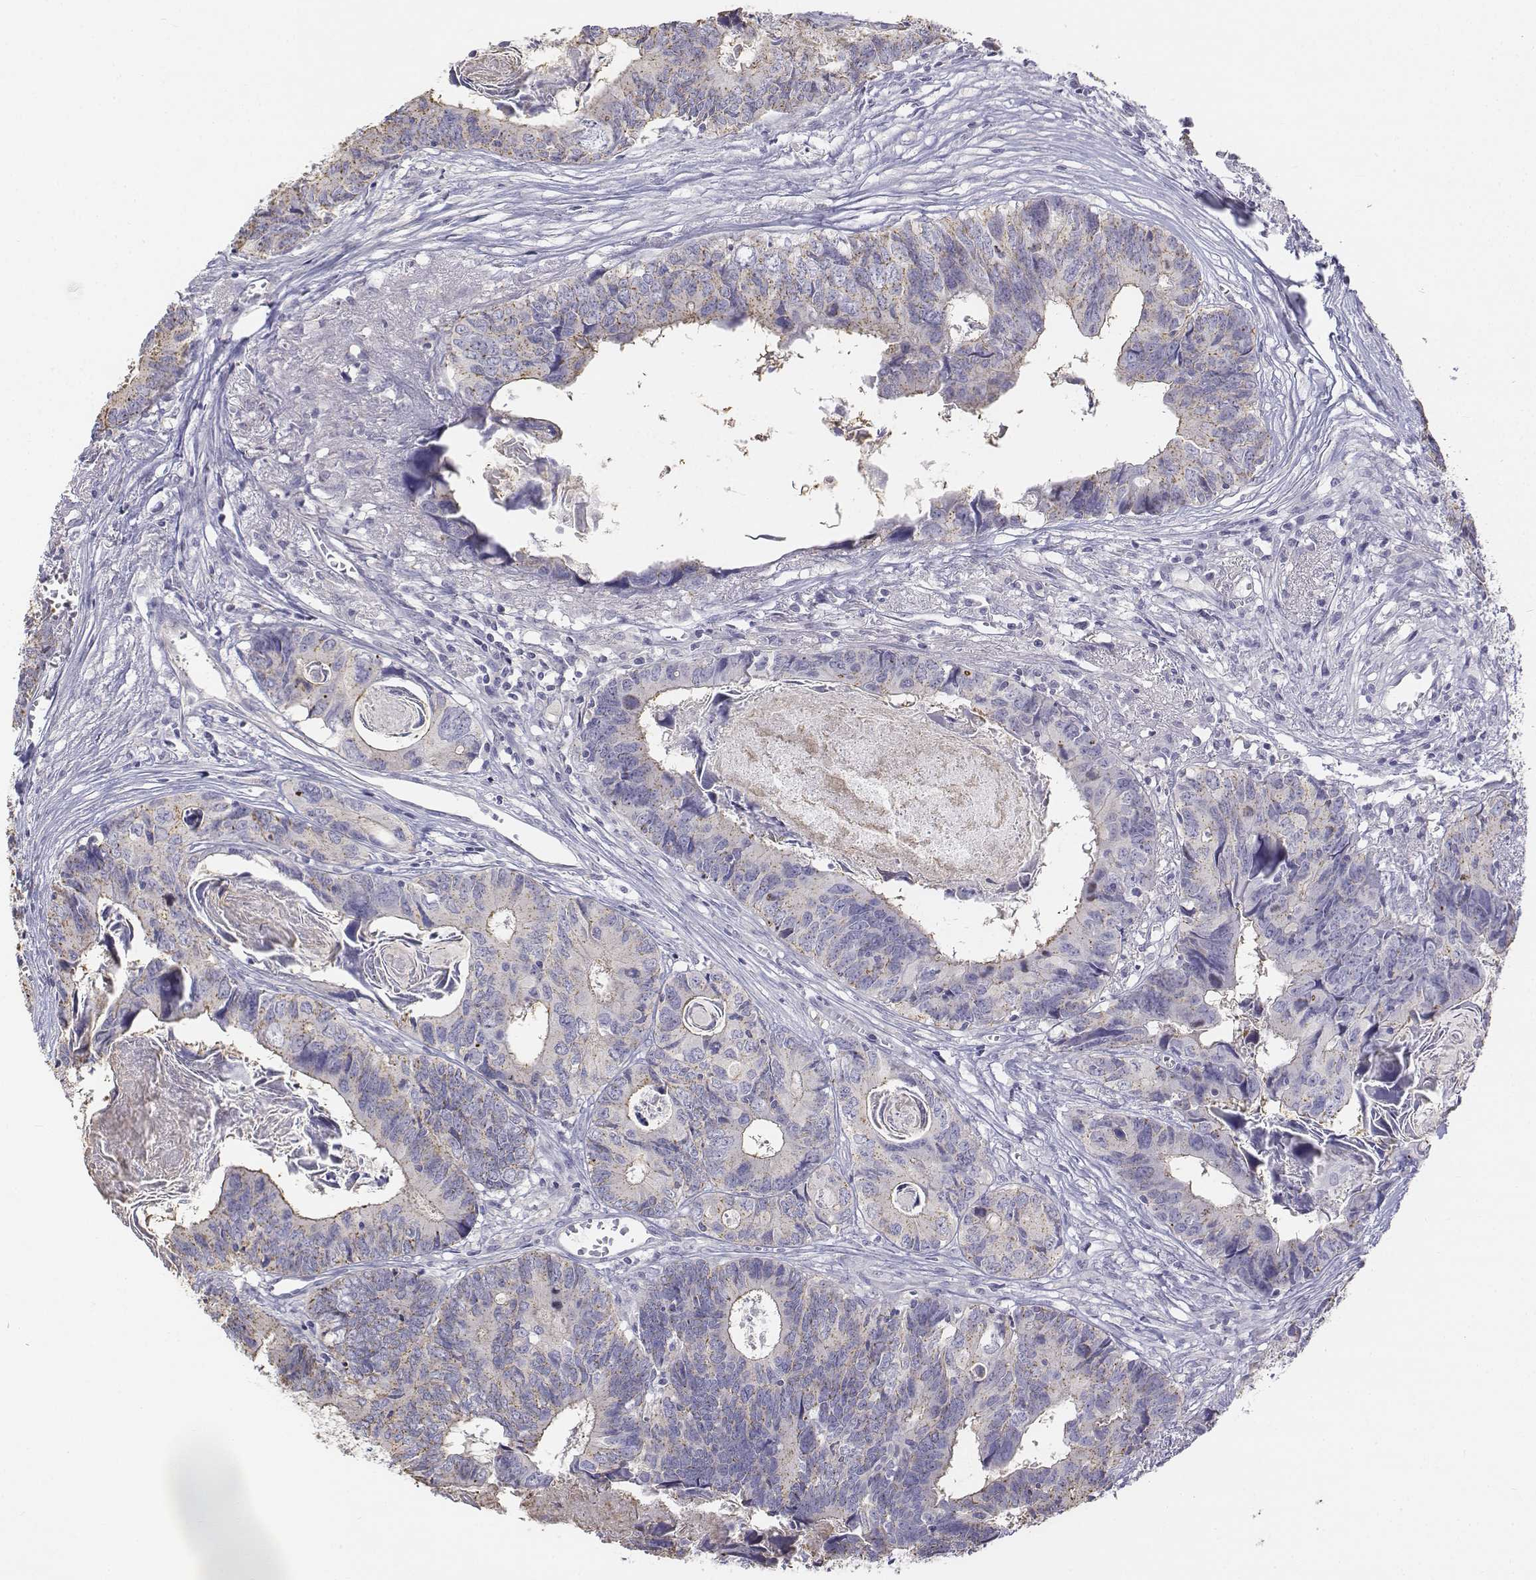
{"staining": {"intensity": "negative", "quantity": "none", "location": "none"}, "tissue": "colorectal cancer", "cell_type": "Tumor cells", "image_type": "cancer", "snomed": [{"axis": "morphology", "description": "Adenocarcinoma, NOS"}, {"axis": "topography", "description": "Colon"}], "caption": "This is an immunohistochemistry histopathology image of human colorectal adenocarcinoma. There is no expression in tumor cells.", "gene": "LGSN", "patient": {"sex": "female", "age": 82}}